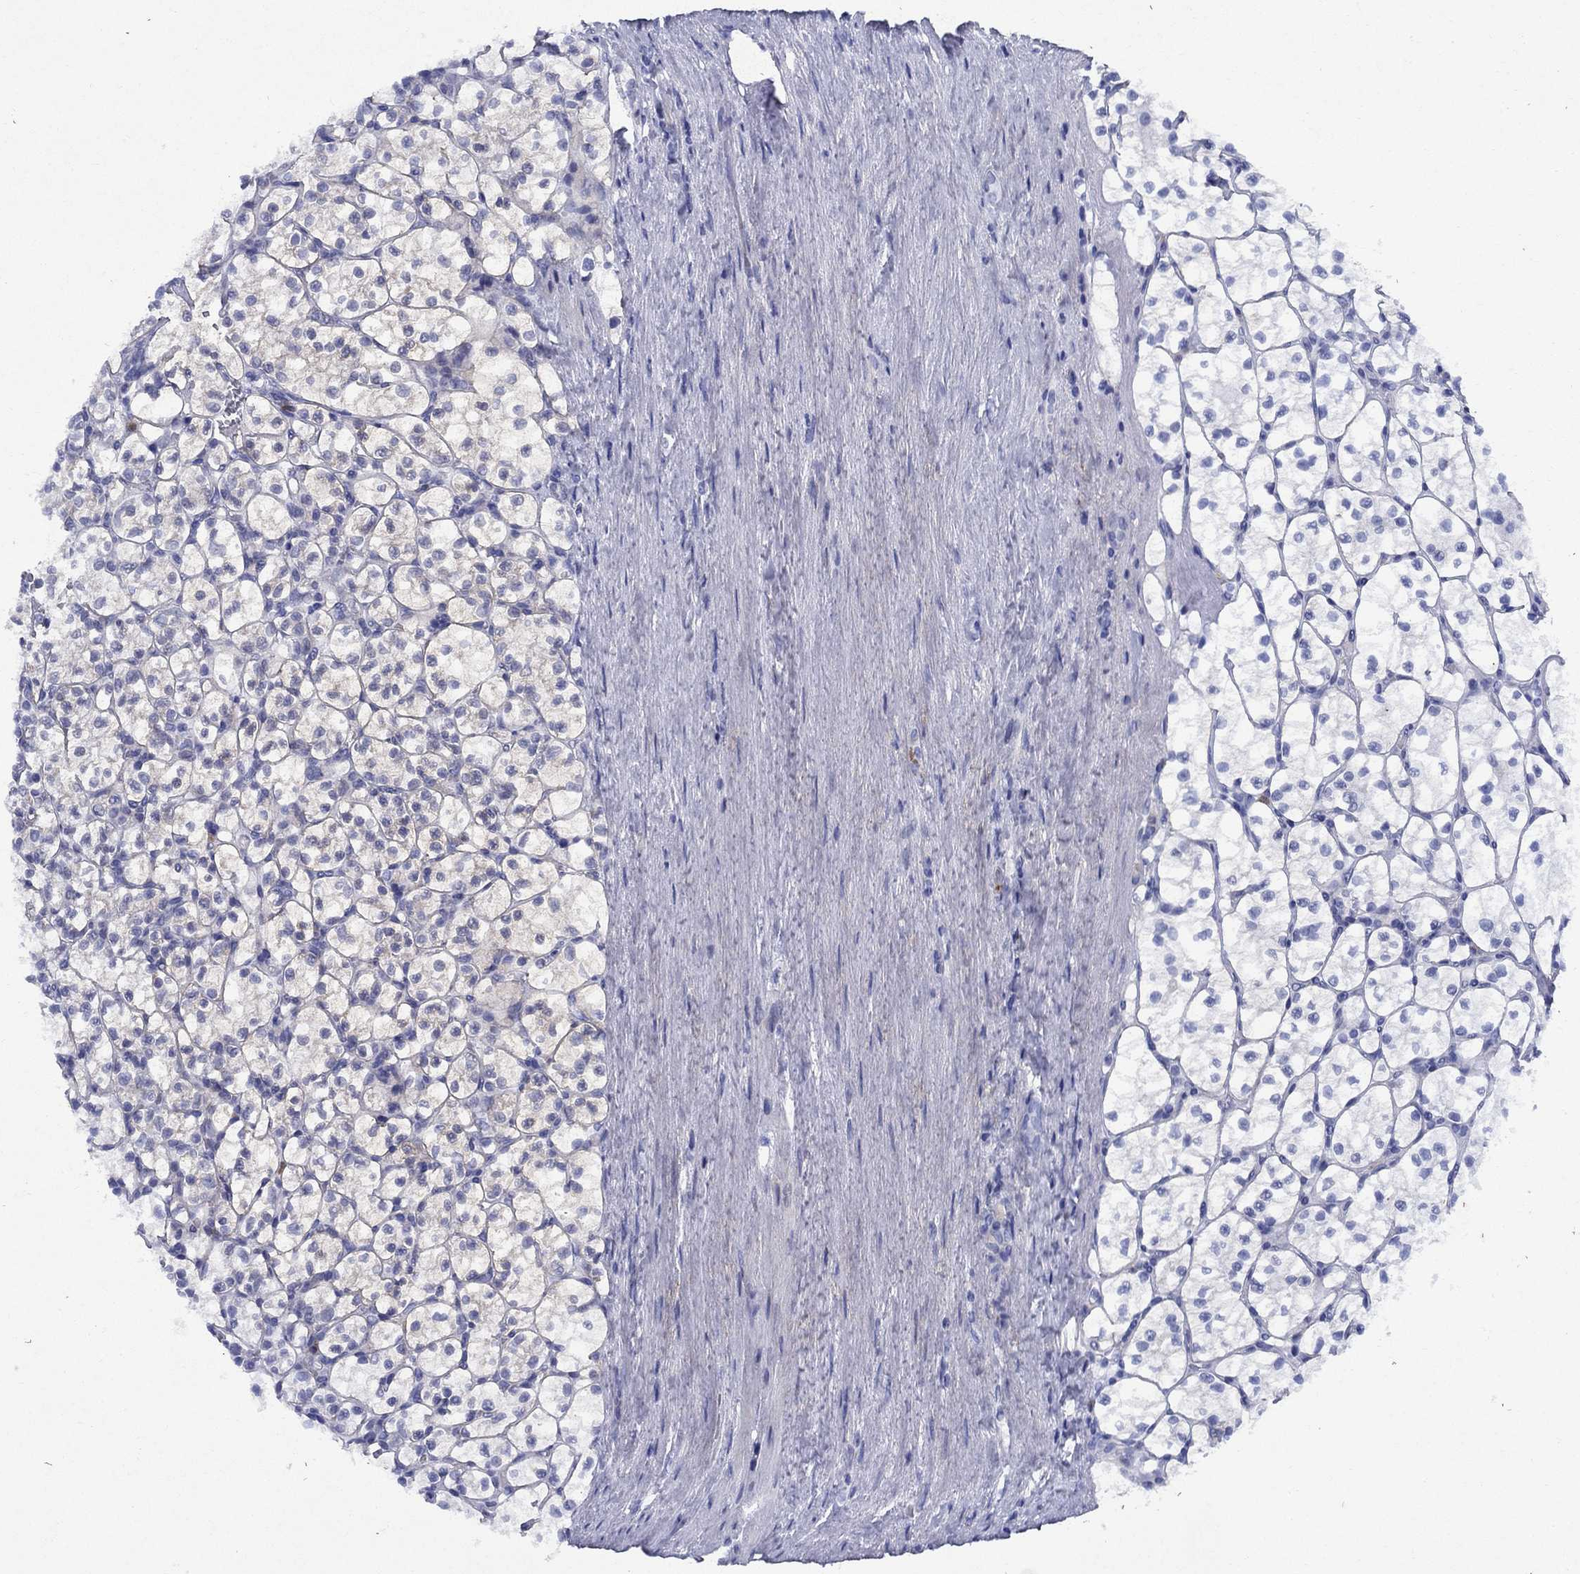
{"staining": {"intensity": "negative", "quantity": "none", "location": "none"}, "tissue": "renal cancer", "cell_type": "Tumor cells", "image_type": "cancer", "snomed": [{"axis": "morphology", "description": "Adenocarcinoma, NOS"}, {"axis": "topography", "description": "Kidney"}], "caption": "Renal cancer was stained to show a protein in brown. There is no significant expression in tumor cells.", "gene": "STAB2", "patient": {"sex": "female", "age": 89}}